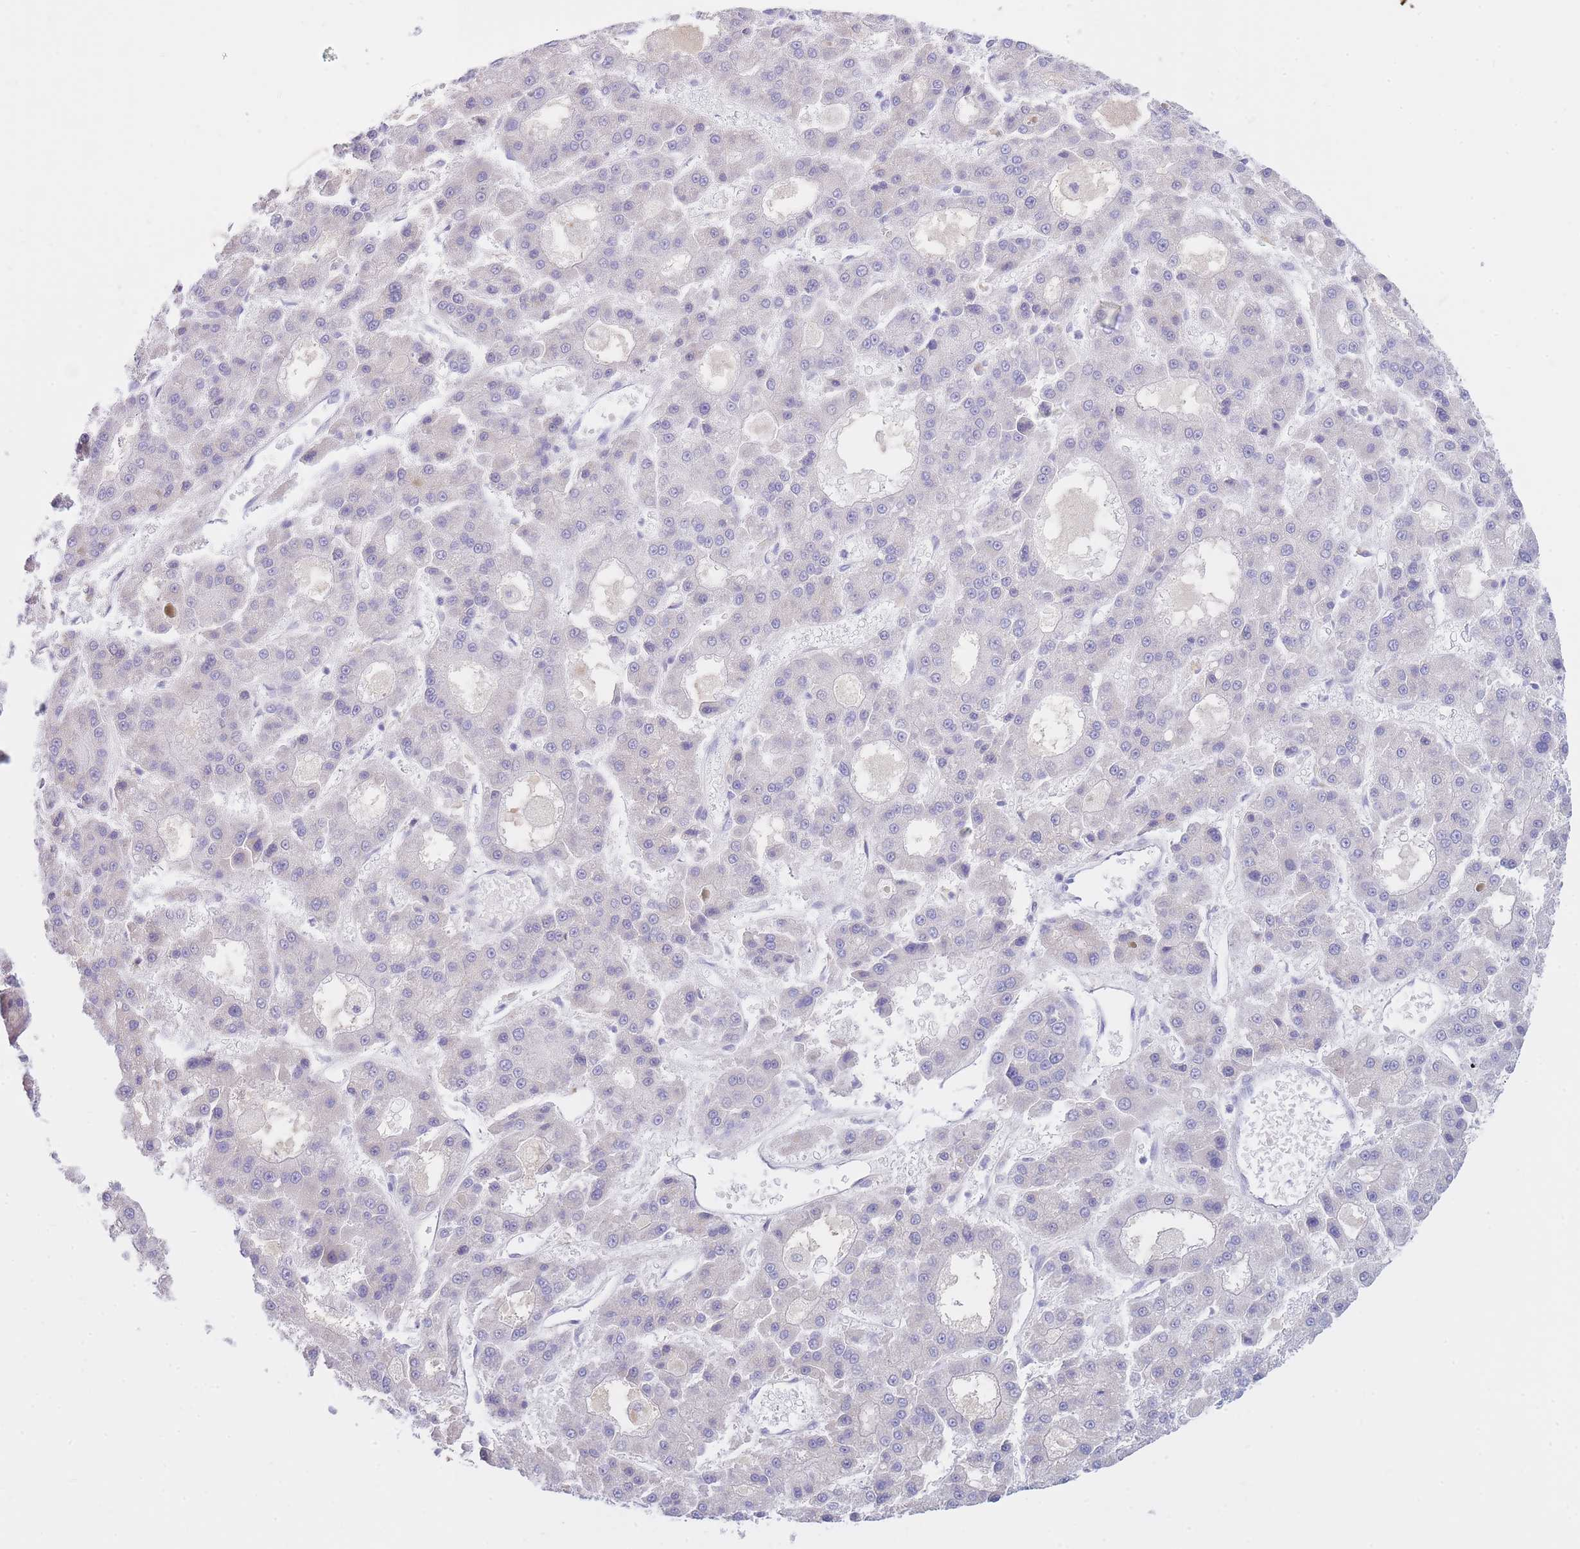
{"staining": {"intensity": "negative", "quantity": "none", "location": "none"}, "tissue": "liver cancer", "cell_type": "Tumor cells", "image_type": "cancer", "snomed": [{"axis": "morphology", "description": "Carcinoma, Hepatocellular, NOS"}, {"axis": "topography", "description": "Liver"}], "caption": "Immunohistochemistry photomicrograph of liver cancer (hepatocellular carcinoma) stained for a protein (brown), which displays no positivity in tumor cells.", "gene": "NANP", "patient": {"sex": "male", "age": 70}}